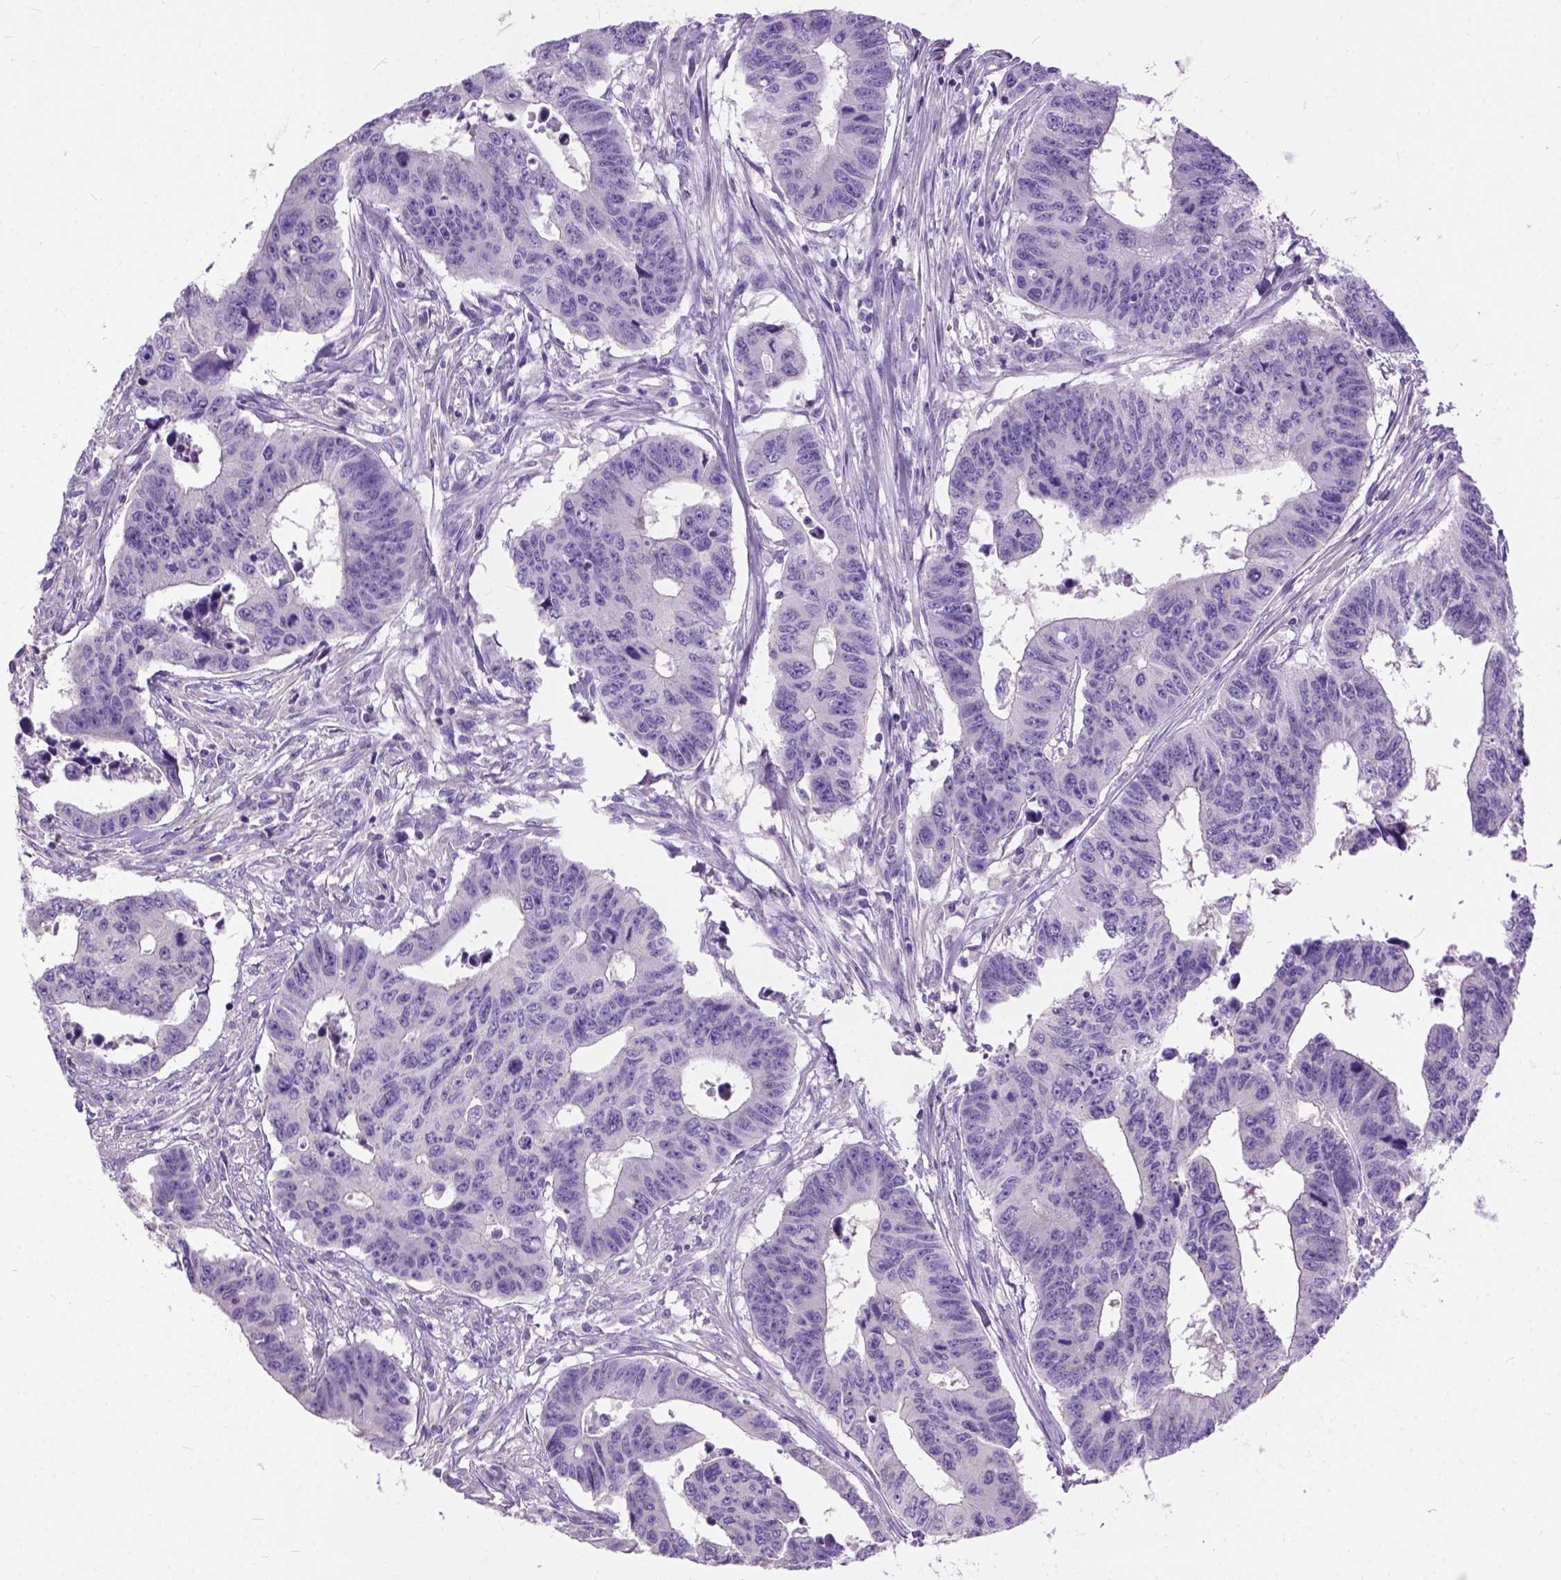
{"staining": {"intensity": "negative", "quantity": "none", "location": "none"}, "tissue": "colorectal cancer", "cell_type": "Tumor cells", "image_type": "cancer", "snomed": [{"axis": "morphology", "description": "Adenocarcinoma, NOS"}, {"axis": "topography", "description": "Rectum"}], "caption": "Immunohistochemical staining of human colorectal adenocarcinoma reveals no significant positivity in tumor cells. (DAB (3,3'-diaminobenzidine) immunohistochemistry visualized using brightfield microscopy, high magnification).", "gene": "BANF2", "patient": {"sex": "female", "age": 85}}